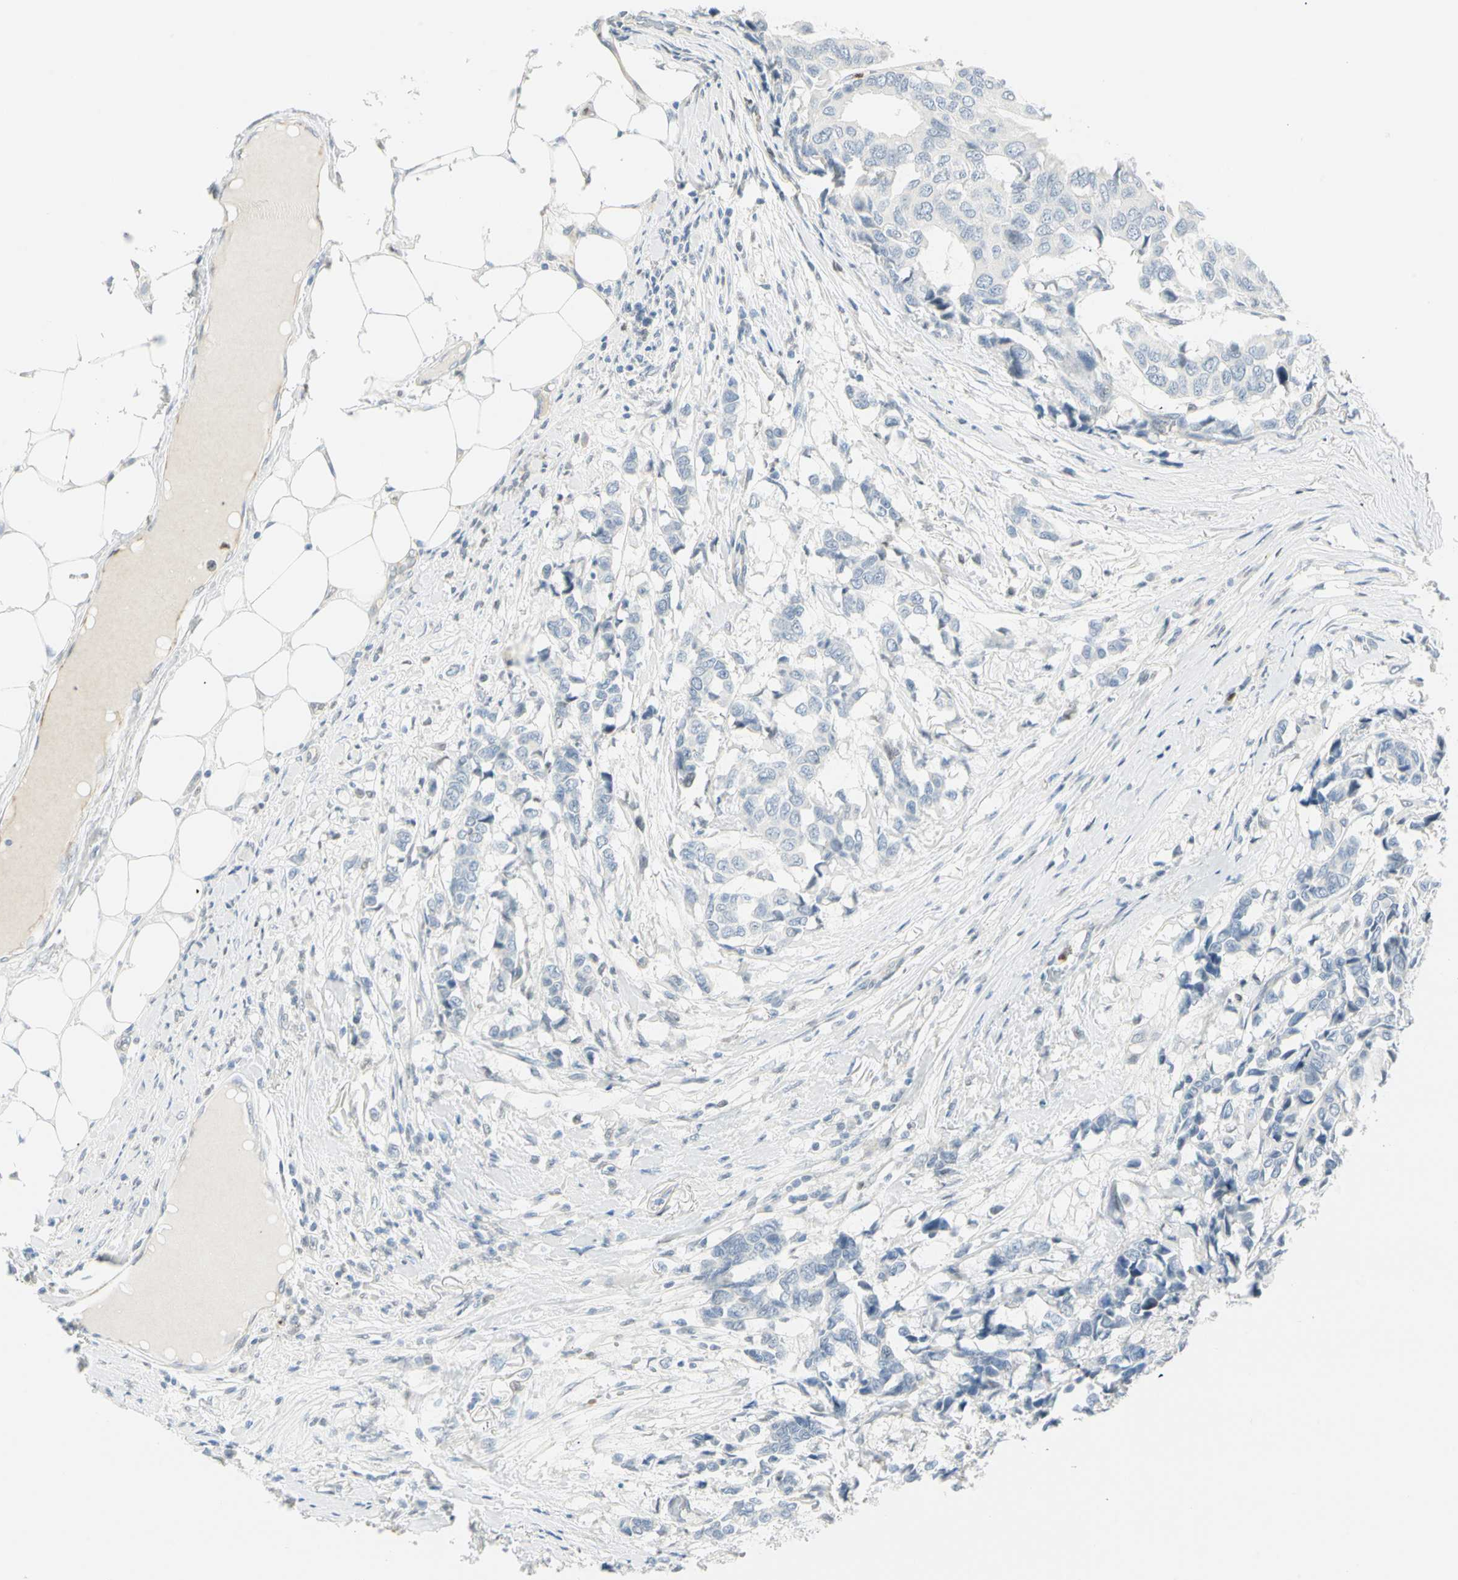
{"staining": {"intensity": "negative", "quantity": "none", "location": "none"}, "tissue": "breast cancer", "cell_type": "Tumor cells", "image_type": "cancer", "snomed": [{"axis": "morphology", "description": "Duct carcinoma"}, {"axis": "topography", "description": "Breast"}], "caption": "The photomicrograph exhibits no significant positivity in tumor cells of intraductal carcinoma (breast).", "gene": "MLLT10", "patient": {"sex": "female", "age": 87}}